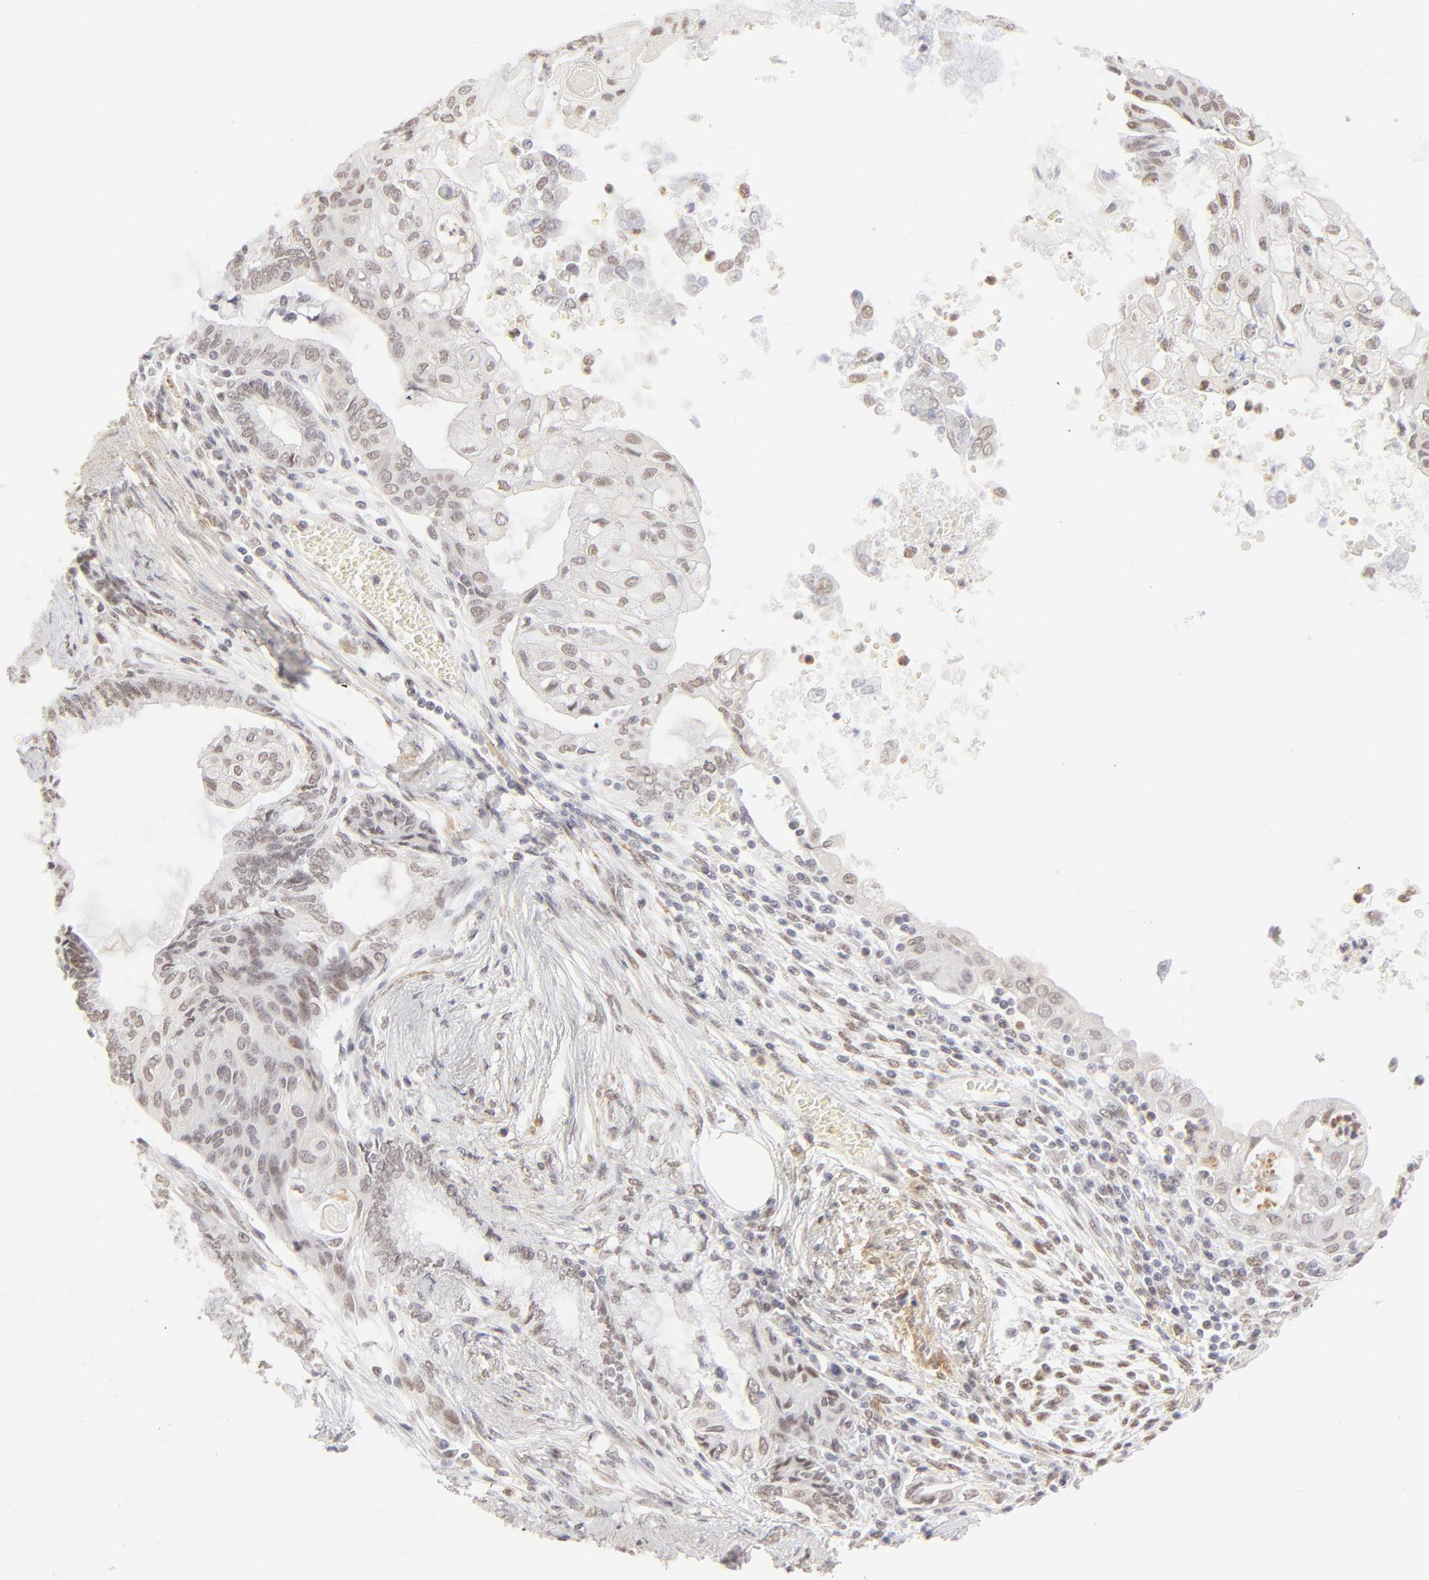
{"staining": {"intensity": "weak", "quantity": "25%-75%", "location": "nuclear"}, "tissue": "endometrial cancer", "cell_type": "Tumor cells", "image_type": "cancer", "snomed": [{"axis": "morphology", "description": "Adenocarcinoma, NOS"}, {"axis": "topography", "description": "Endometrium"}], "caption": "DAB (3,3'-diaminobenzidine) immunohistochemical staining of human endometrial adenocarcinoma reveals weak nuclear protein expression in about 25%-75% of tumor cells.", "gene": "PBX1", "patient": {"sex": "female", "age": 79}}